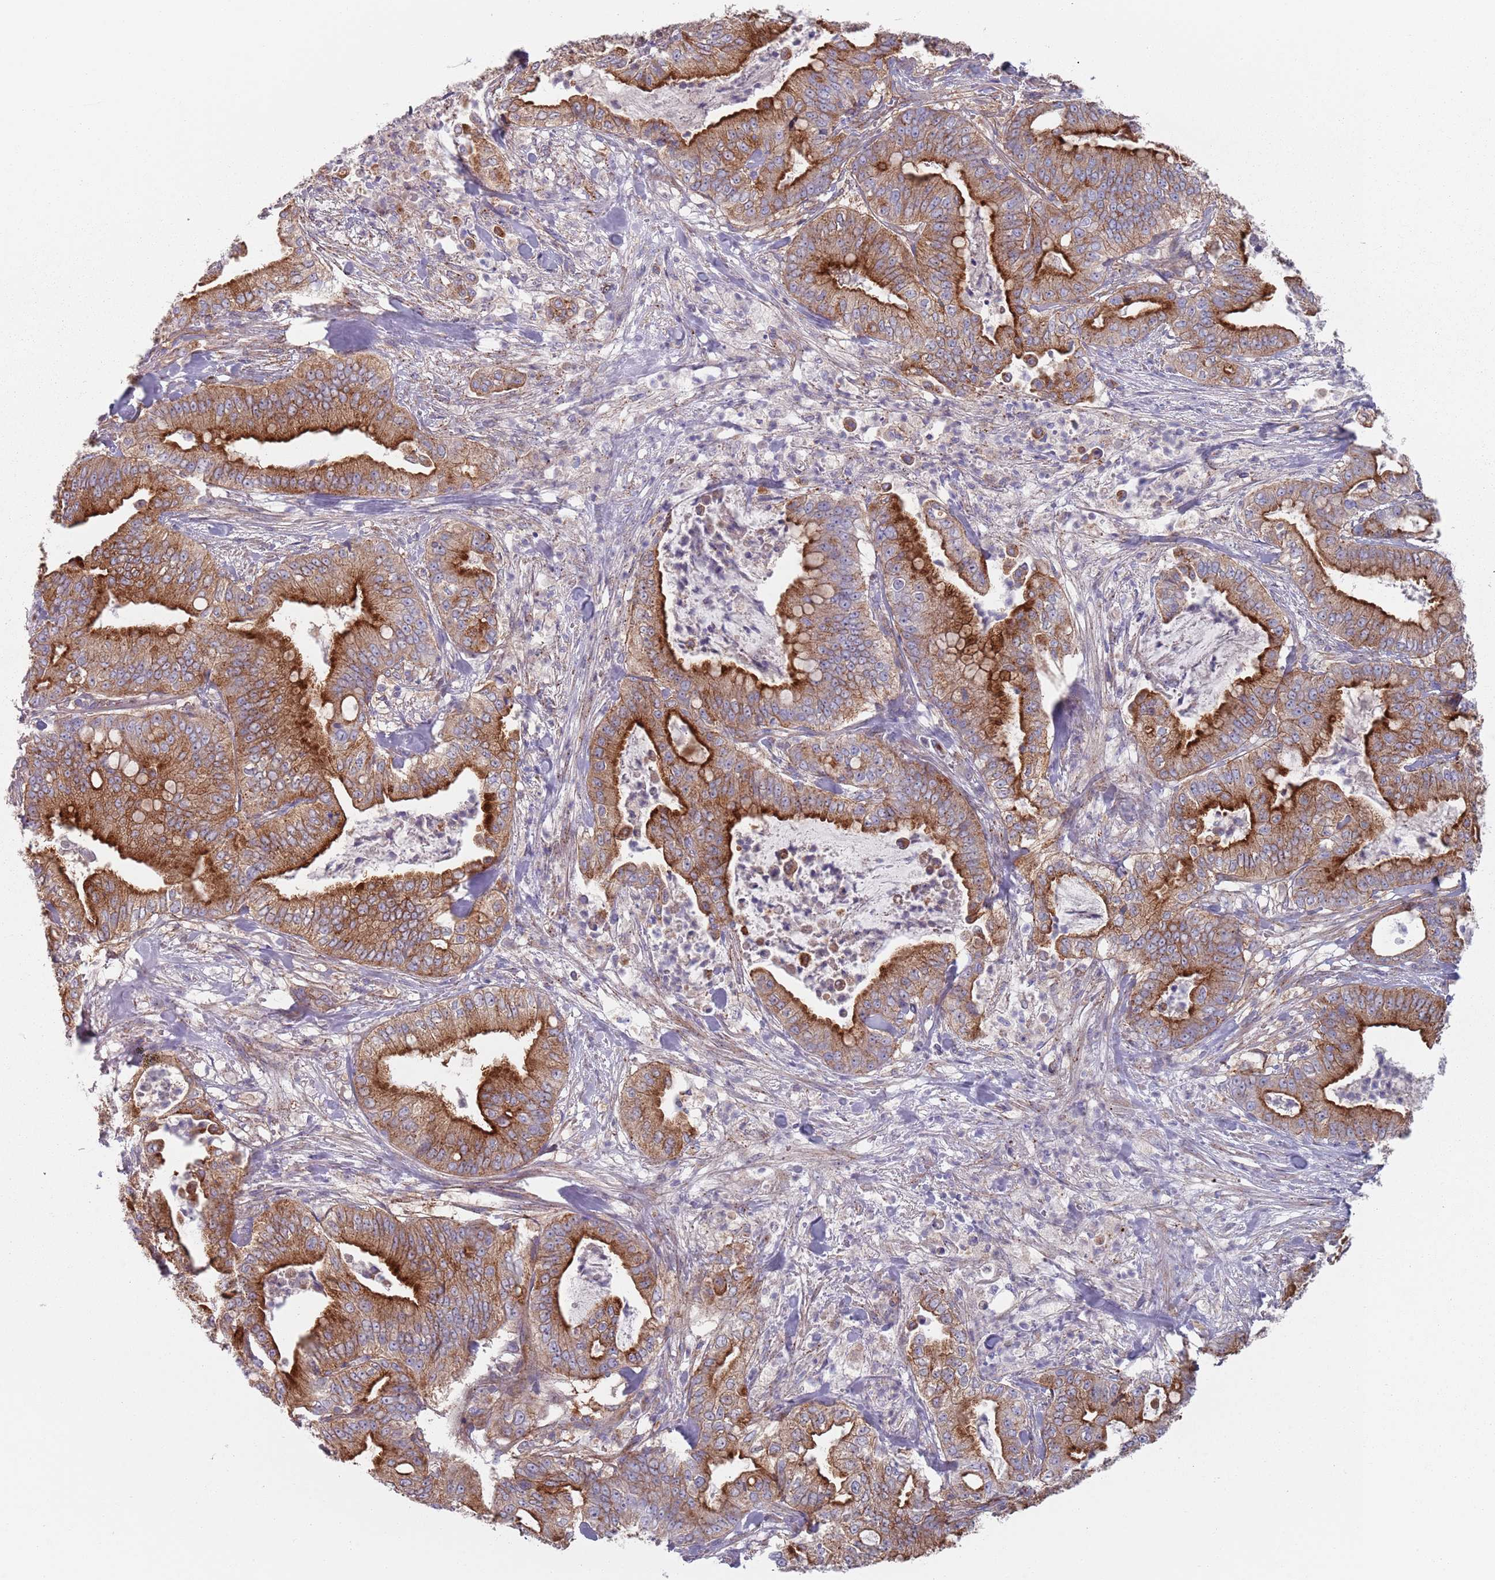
{"staining": {"intensity": "strong", "quantity": ">75%", "location": "cytoplasmic/membranous"}, "tissue": "pancreatic cancer", "cell_type": "Tumor cells", "image_type": "cancer", "snomed": [{"axis": "morphology", "description": "Adenocarcinoma, NOS"}, {"axis": "topography", "description": "Pancreas"}], "caption": "Pancreatic cancer stained with a brown dye reveals strong cytoplasmic/membranous positive positivity in about >75% of tumor cells.", "gene": "APPL2", "patient": {"sex": "male", "age": 71}}